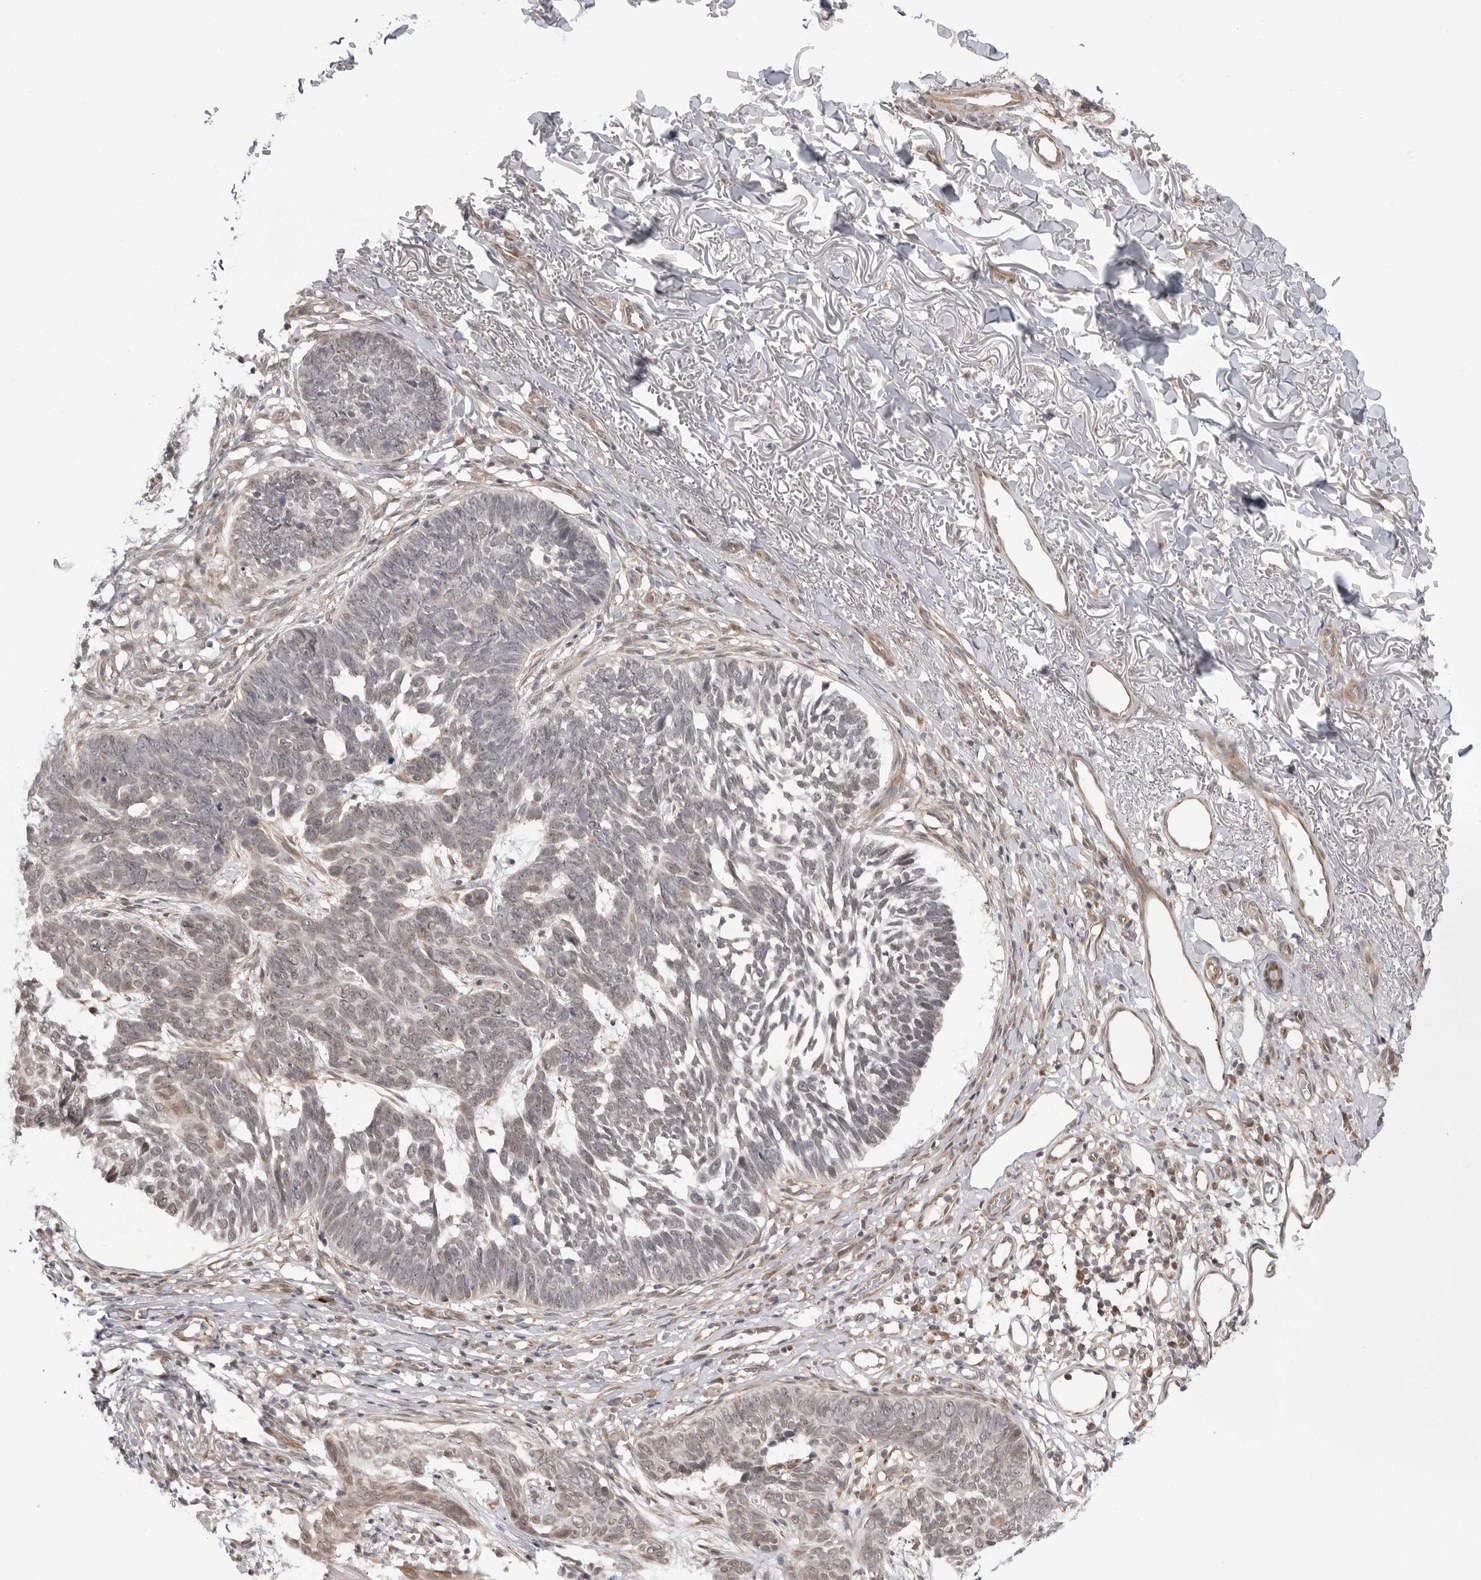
{"staining": {"intensity": "weak", "quantity": "<25%", "location": "nuclear"}, "tissue": "skin cancer", "cell_type": "Tumor cells", "image_type": "cancer", "snomed": [{"axis": "morphology", "description": "Normal tissue, NOS"}, {"axis": "morphology", "description": "Basal cell carcinoma"}, {"axis": "topography", "description": "Skin"}], "caption": "Immunohistochemical staining of basal cell carcinoma (skin) shows no significant expression in tumor cells.", "gene": "GGT6", "patient": {"sex": "male", "age": 77}}